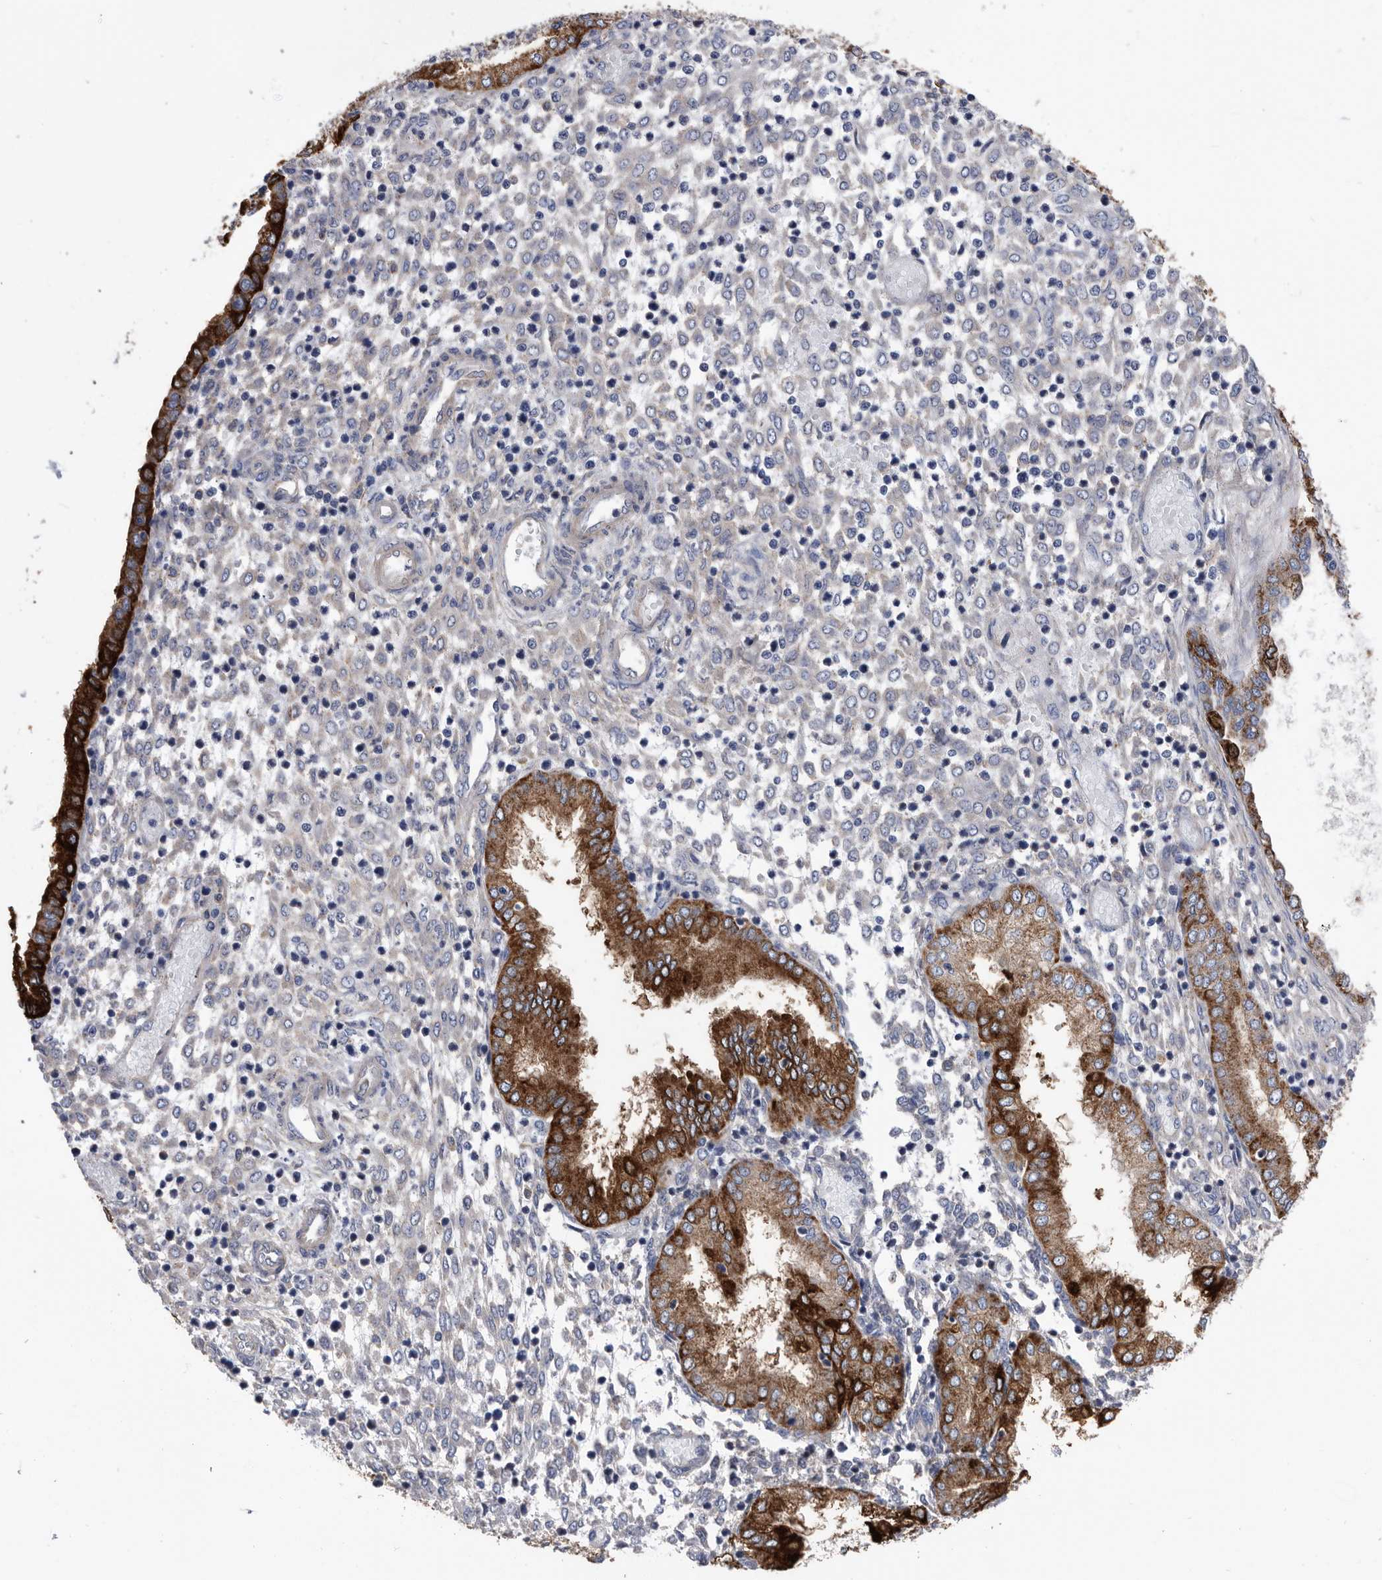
{"staining": {"intensity": "negative", "quantity": "none", "location": "none"}, "tissue": "endometrium", "cell_type": "Cells in endometrial stroma", "image_type": "normal", "snomed": [{"axis": "morphology", "description": "Normal tissue, NOS"}, {"axis": "topography", "description": "Endometrium"}], "caption": "An image of human endometrium is negative for staining in cells in endometrial stroma. The staining is performed using DAB (3,3'-diaminobenzidine) brown chromogen with nuclei counter-stained in using hematoxylin.", "gene": "BAIAP3", "patient": {"sex": "female", "age": 53}}